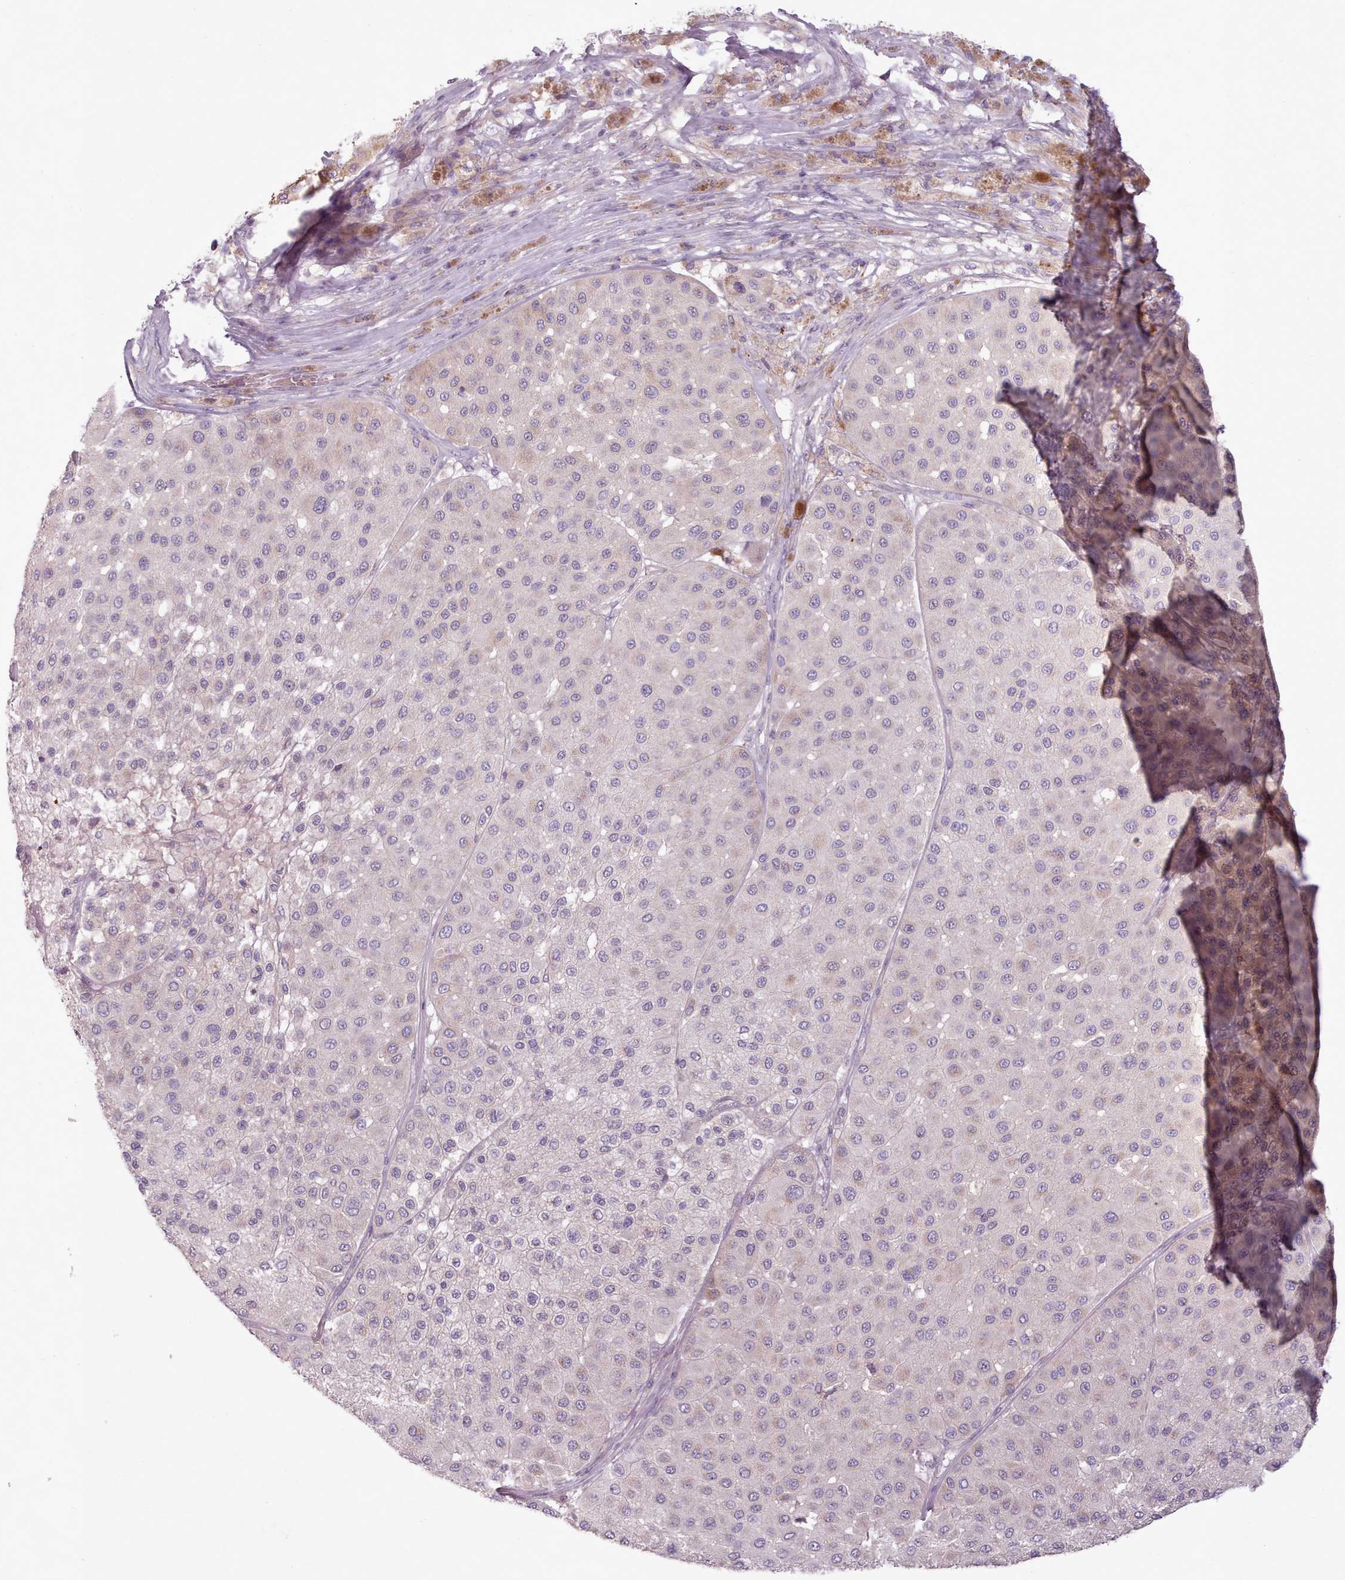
{"staining": {"intensity": "weak", "quantity": "<25%", "location": "cytoplasmic/membranous"}, "tissue": "melanoma", "cell_type": "Tumor cells", "image_type": "cancer", "snomed": [{"axis": "morphology", "description": "Malignant melanoma, Metastatic site"}, {"axis": "topography", "description": "Smooth muscle"}], "caption": "The micrograph demonstrates no staining of tumor cells in melanoma.", "gene": "LAPTM5", "patient": {"sex": "male", "age": 41}}